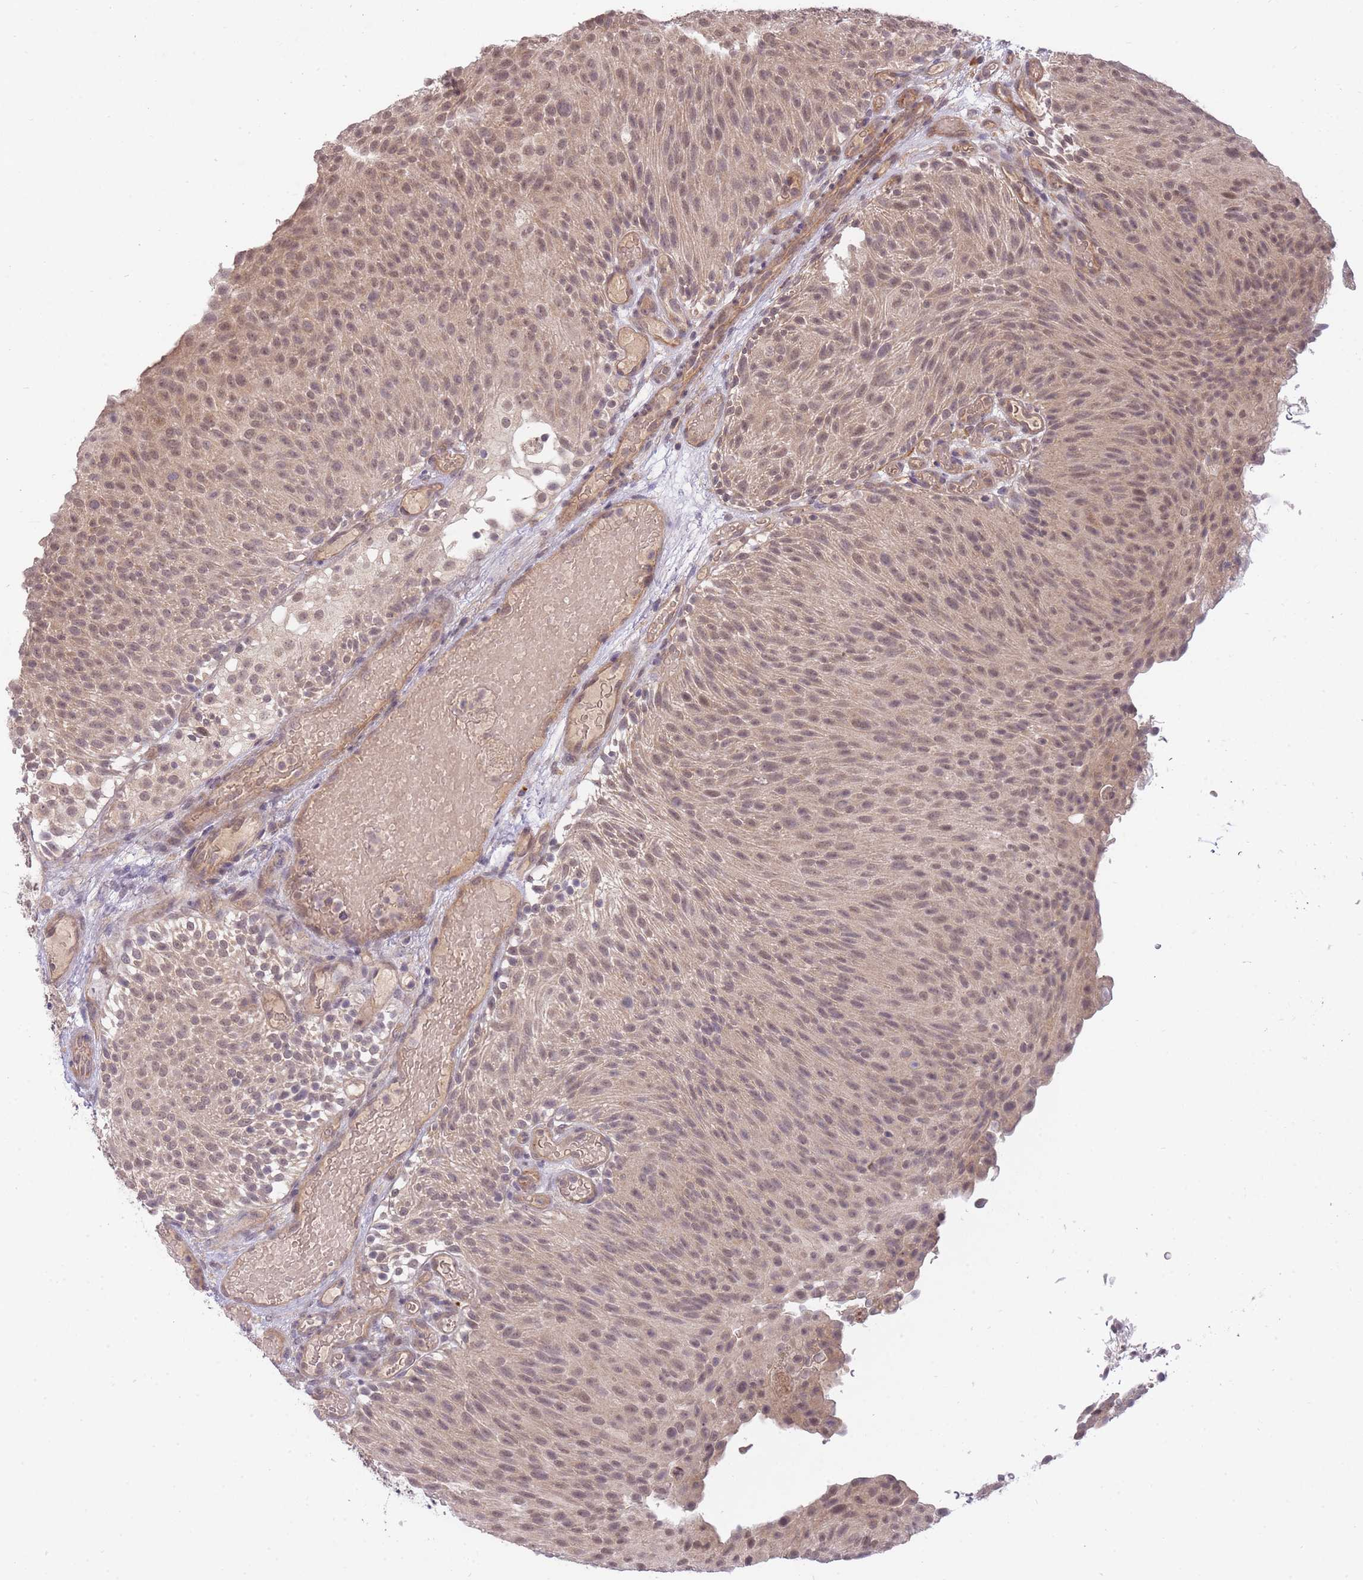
{"staining": {"intensity": "weak", "quantity": ">75%", "location": "cytoplasmic/membranous,nuclear"}, "tissue": "urothelial cancer", "cell_type": "Tumor cells", "image_type": "cancer", "snomed": [{"axis": "morphology", "description": "Urothelial carcinoma, Low grade"}, {"axis": "topography", "description": "Urinary bladder"}], "caption": "Immunohistochemical staining of urothelial carcinoma (low-grade) displays weak cytoplasmic/membranous and nuclear protein staining in about >75% of tumor cells. Nuclei are stained in blue.", "gene": "SMC6", "patient": {"sex": "male", "age": 78}}